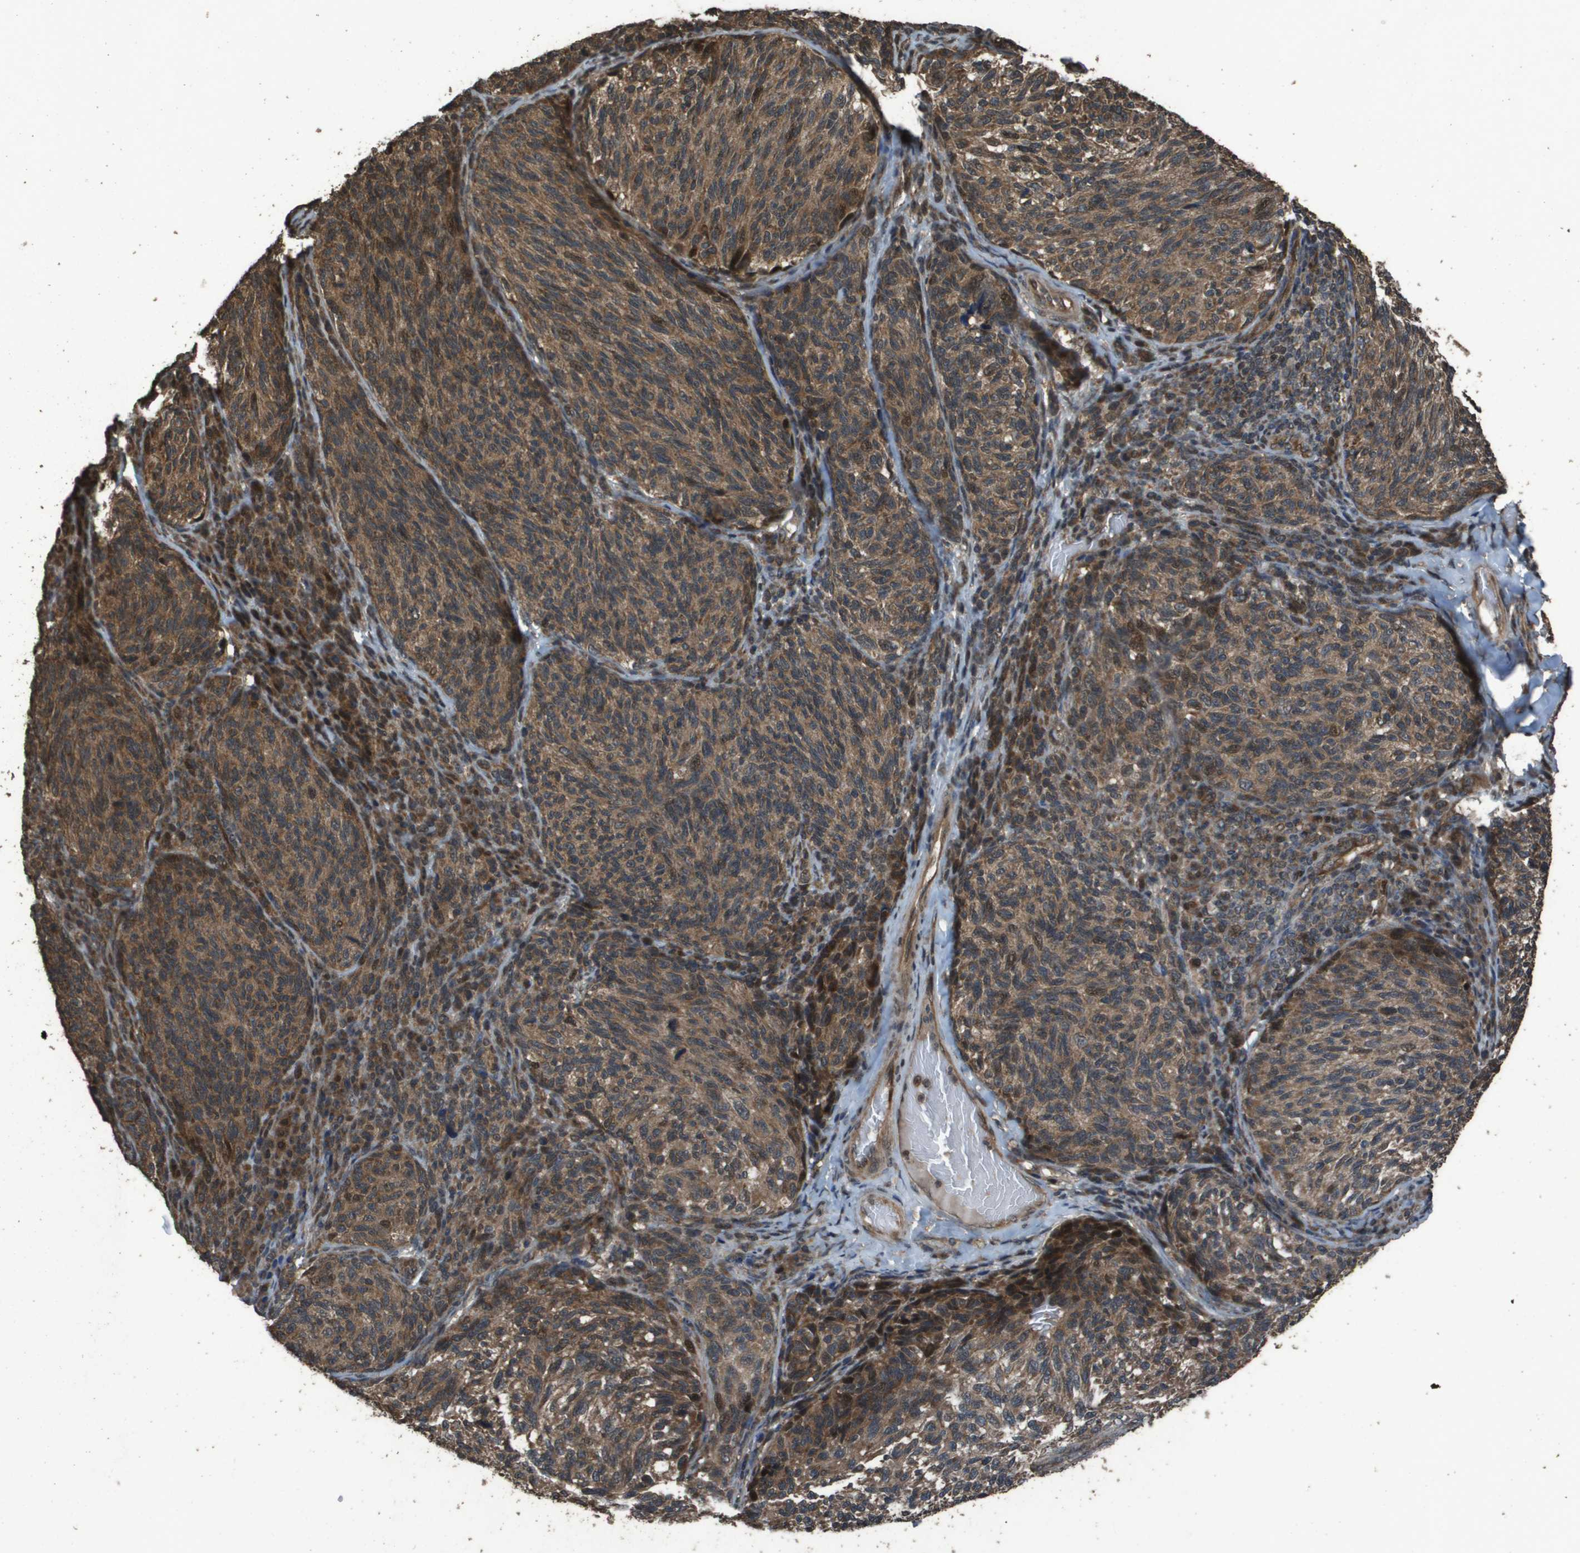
{"staining": {"intensity": "moderate", "quantity": ">75%", "location": "cytoplasmic/membranous"}, "tissue": "melanoma", "cell_type": "Tumor cells", "image_type": "cancer", "snomed": [{"axis": "morphology", "description": "Malignant melanoma, NOS"}, {"axis": "topography", "description": "Skin"}], "caption": "Human malignant melanoma stained for a protein (brown) demonstrates moderate cytoplasmic/membranous positive staining in approximately >75% of tumor cells.", "gene": "FIG4", "patient": {"sex": "female", "age": 73}}